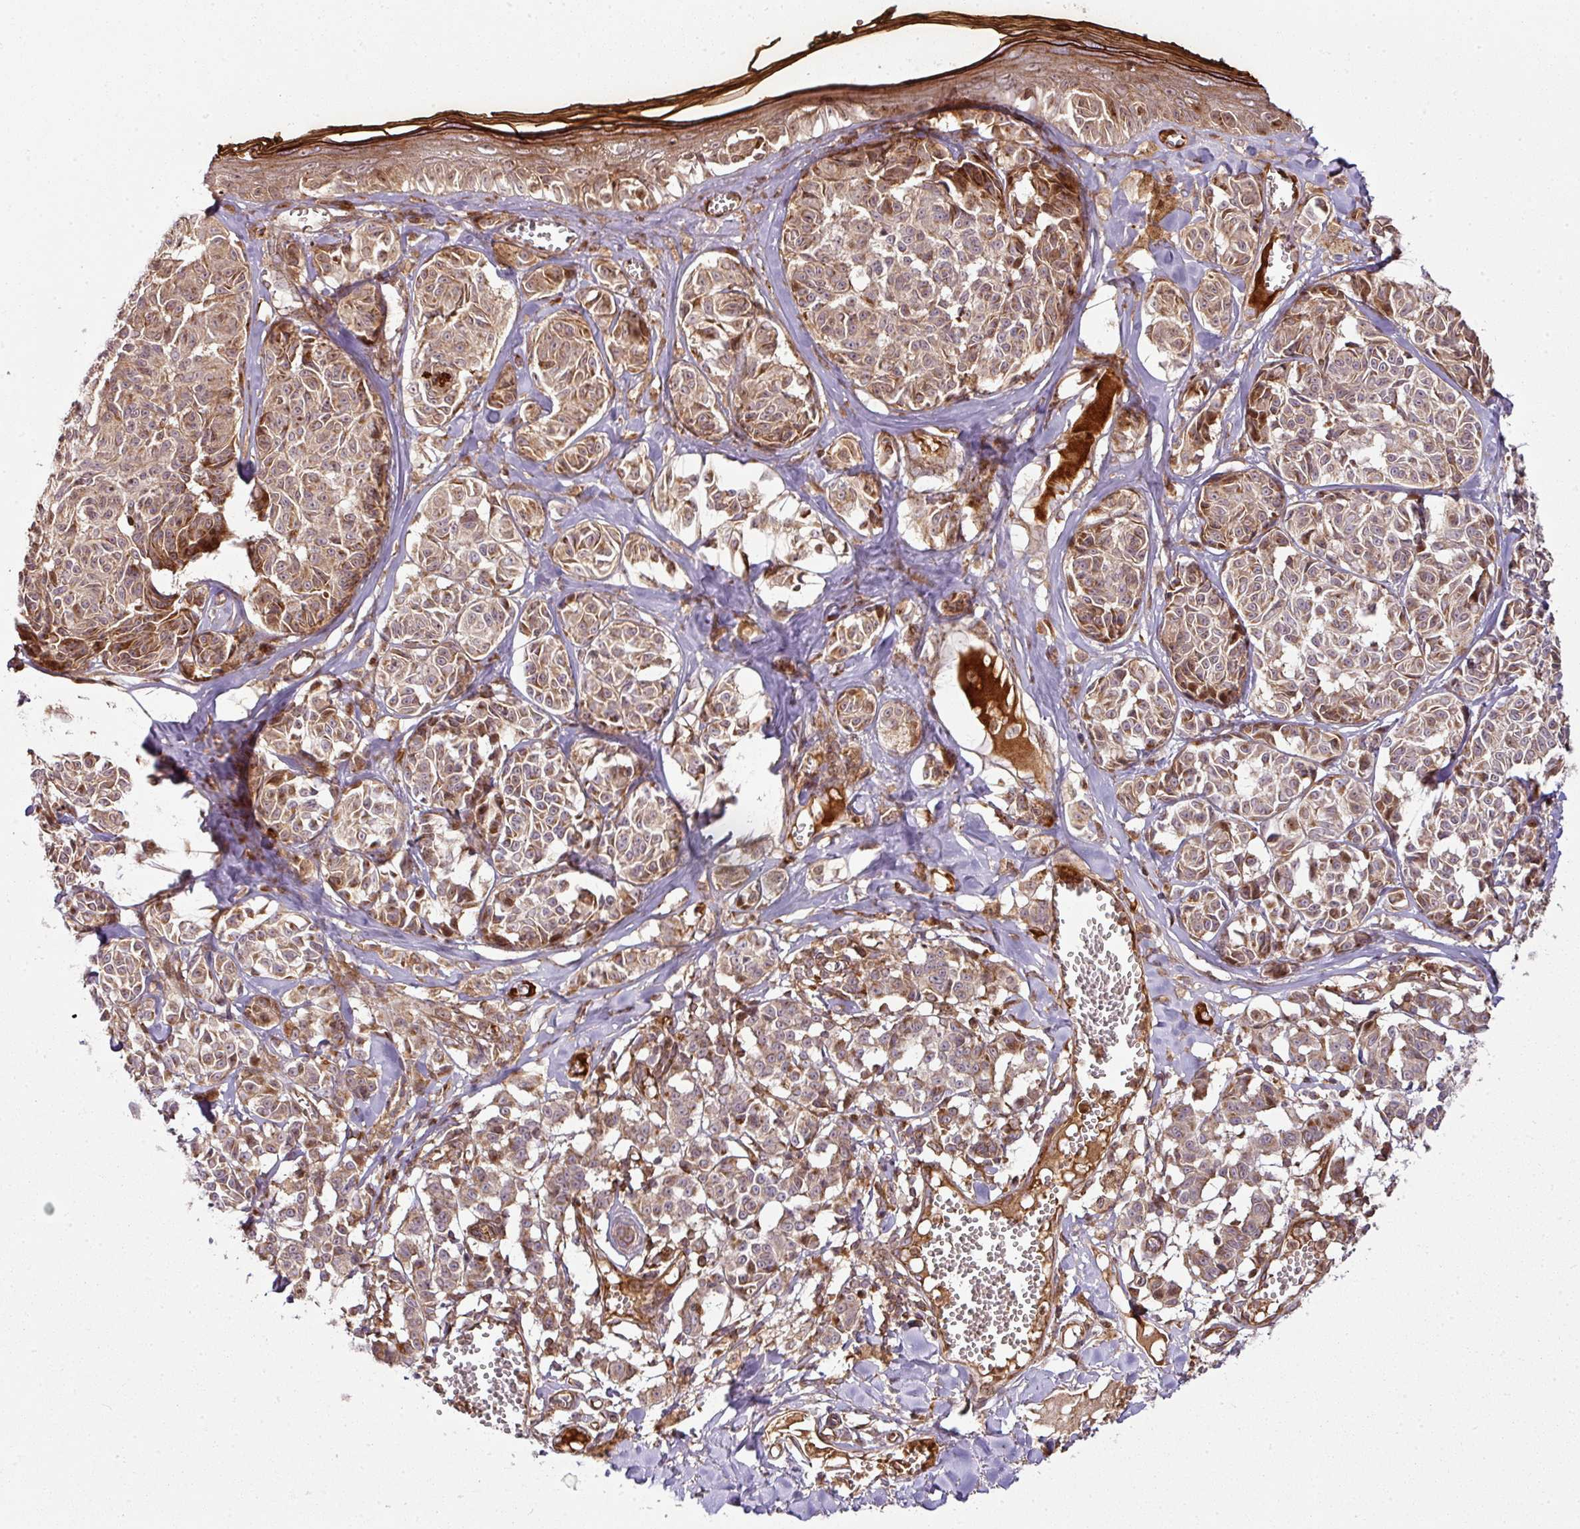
{"staining": {"intensity": "moderate", "quantity": ">75%", "location": "cytoplasmic/membranous,nuclear"}, "tissue": "melanoma", "cell_type": "Tumor cells", "image_type": "cancer", "snomed": [{"axis": "morphology", "description": "Malignant melanoma, NOS"}, {"axis": "topography", "description": "Skin"}], "caption": "About >75% of tumor cells in malignant melanoma exhibit moderate cytoplasmic/membranous and nuclear protein staining as visualized by brown immunohistochemical staining.", "gene": "ATAT1", "patient": {"sex": "female", "age": 43}}